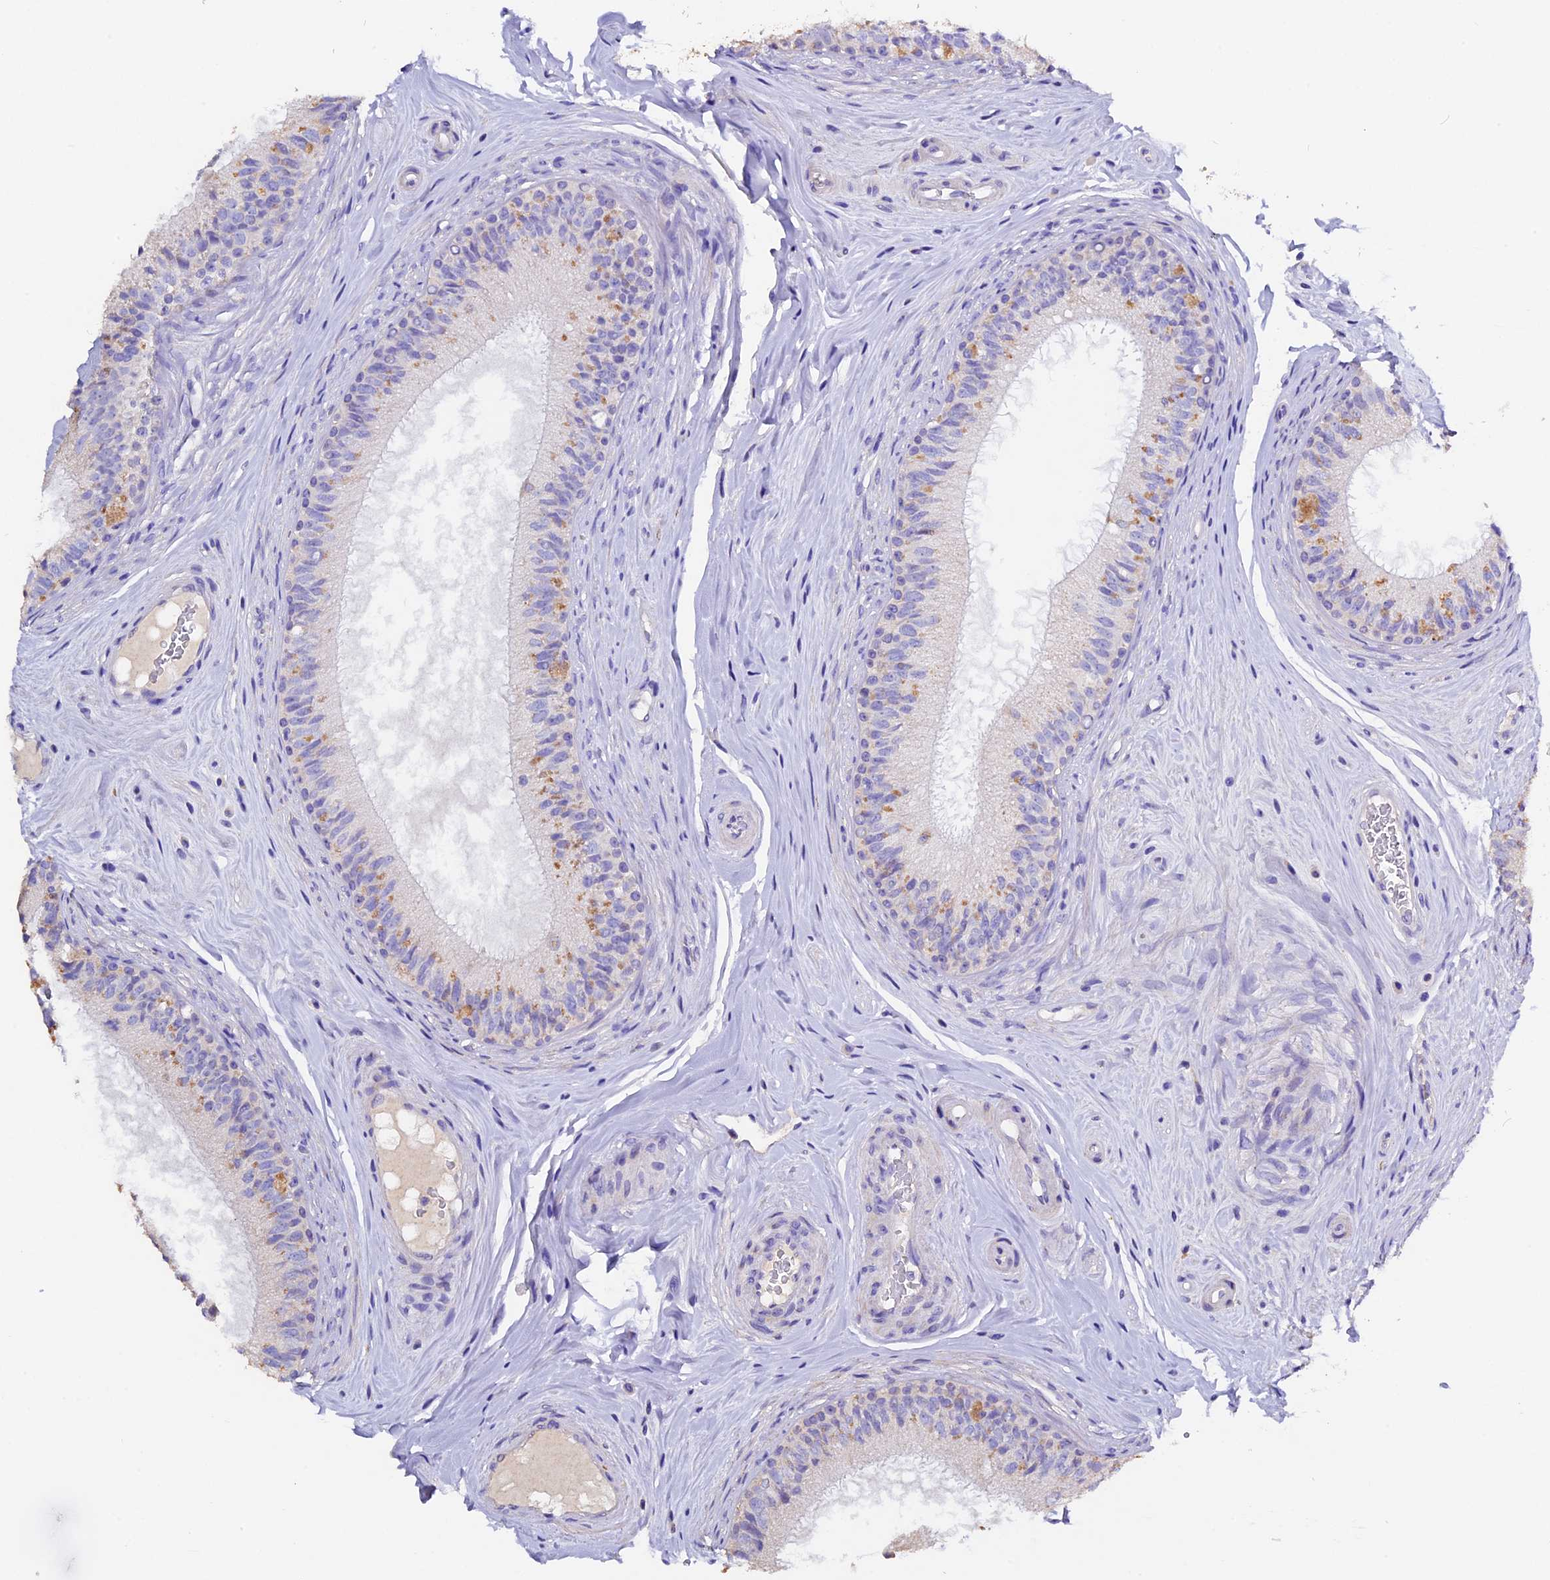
{"staining": {"intensity": "moderate", "quantity": "<25%", "location": "cytoplasmic/membranous"}, "tissue": "epididymis", "cell_type": "Glandular cells", "image_type": "normal", "snomed": [{"axis": "morphology", "description": "Normal tissue, NOS"}, {"axis": "topography", "description": "Epididymis"}], "caption": "Moderate cytoplasmic/membranous protein staining is appreciated in approximately <25% of glandular cells in epididymis. The protein of interest is stained brown, and the nuclei are stained in blue (DAB (3,3'-diaminobenzidine) IHC with brightfield microscopy, high magnification).", "gene": "FBXW9", "patient": {"sex": "male", "age": 33}}